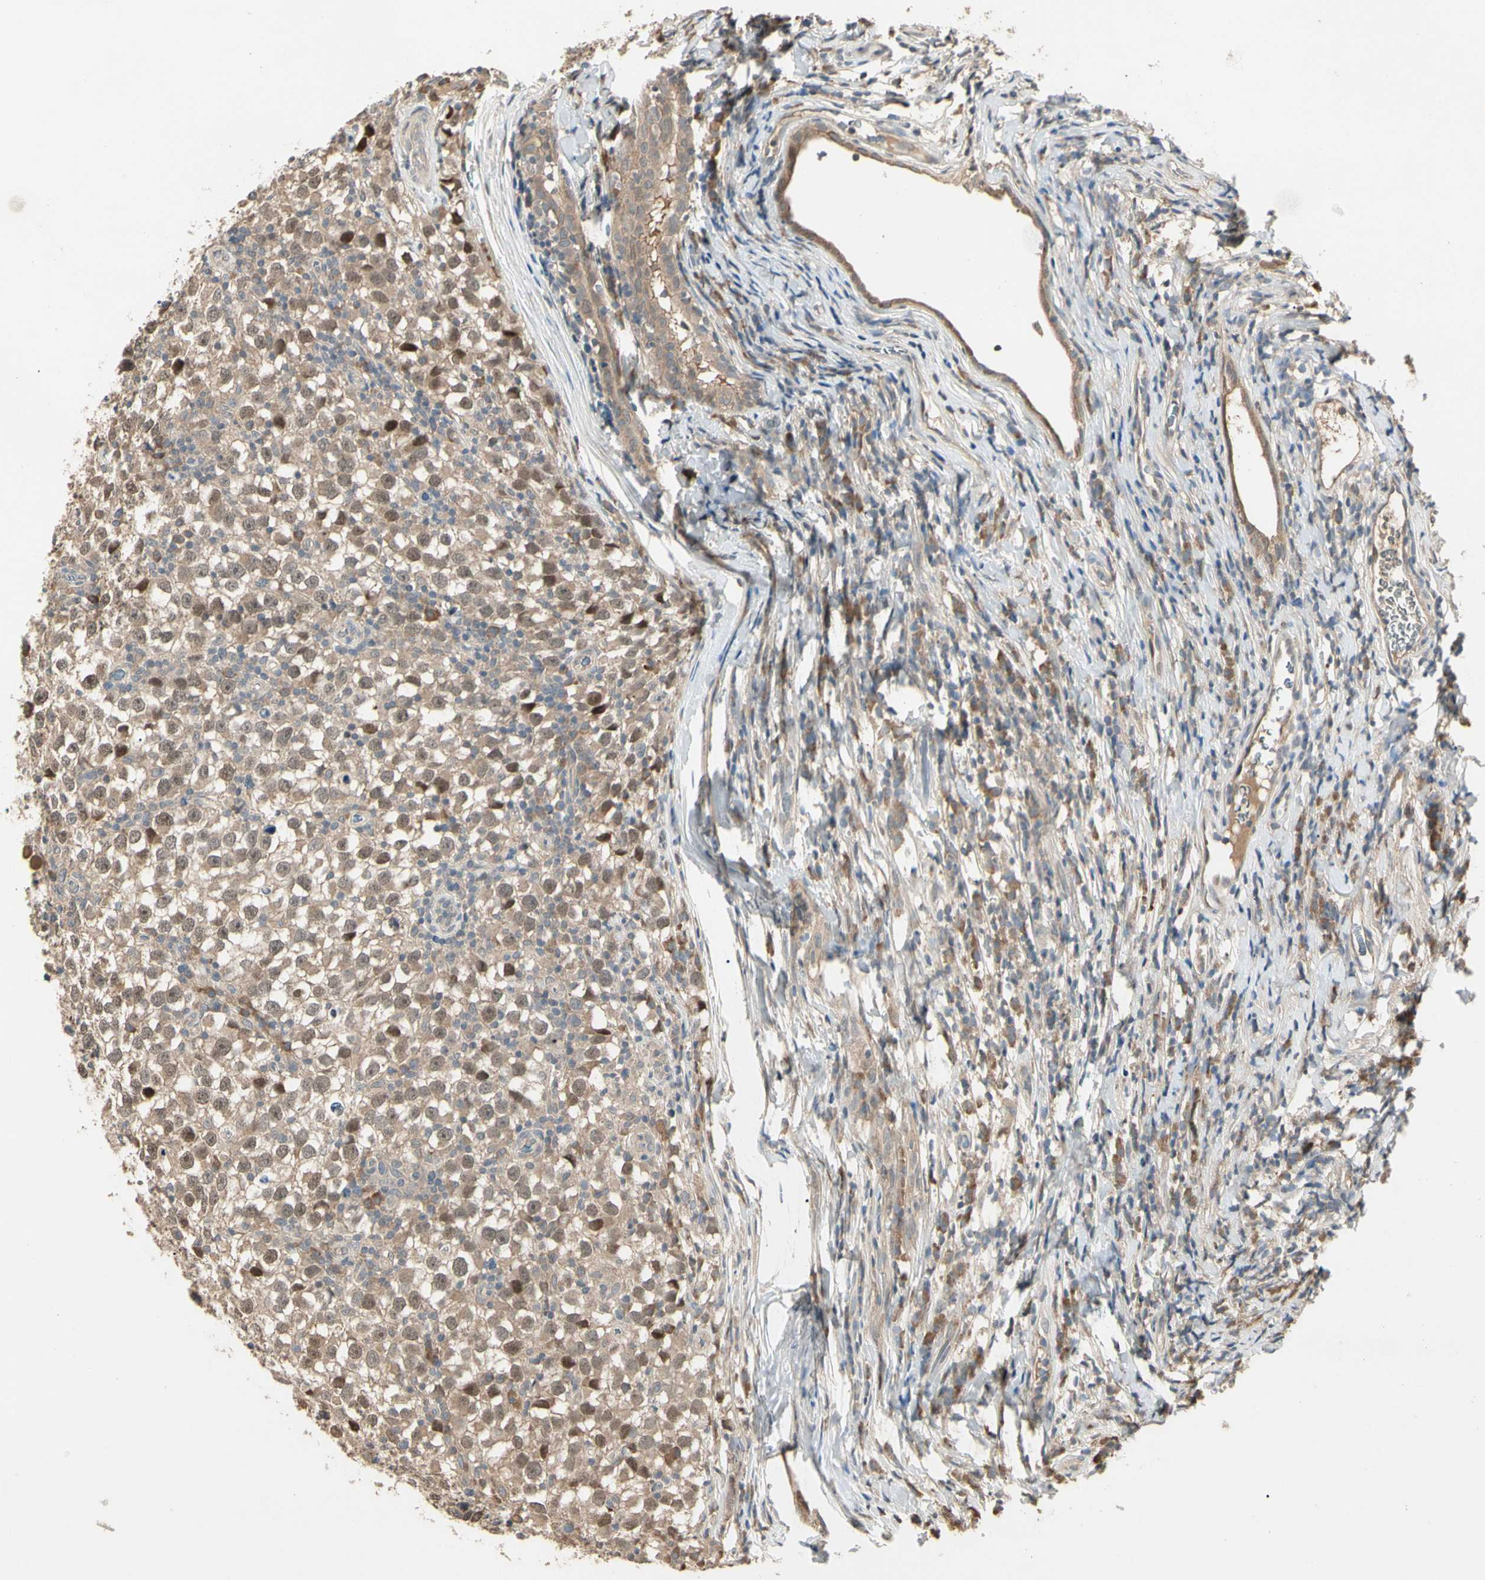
{"staining": {"intensity": "weak", "quantity": ">75%", "location": "cytoplasmic/membranous,nuclear"}, "tissue": "testis cancer", "cell_type": "Tumor cells", "image_type": "cancer", "snomed": [{"axis": "morphology", "description": "Seminoma, NOS"}, {"axis": "topography", "description": "Testis"}], "caption": "Seminoma (testis) stained for a protein (brown) reveals weak cytoplasmic/membranous and nuclear positive staining in approximately >75% of tumor cells.", "gene": "ATG4C", "patient": {"sex": "male", "age": 65}}